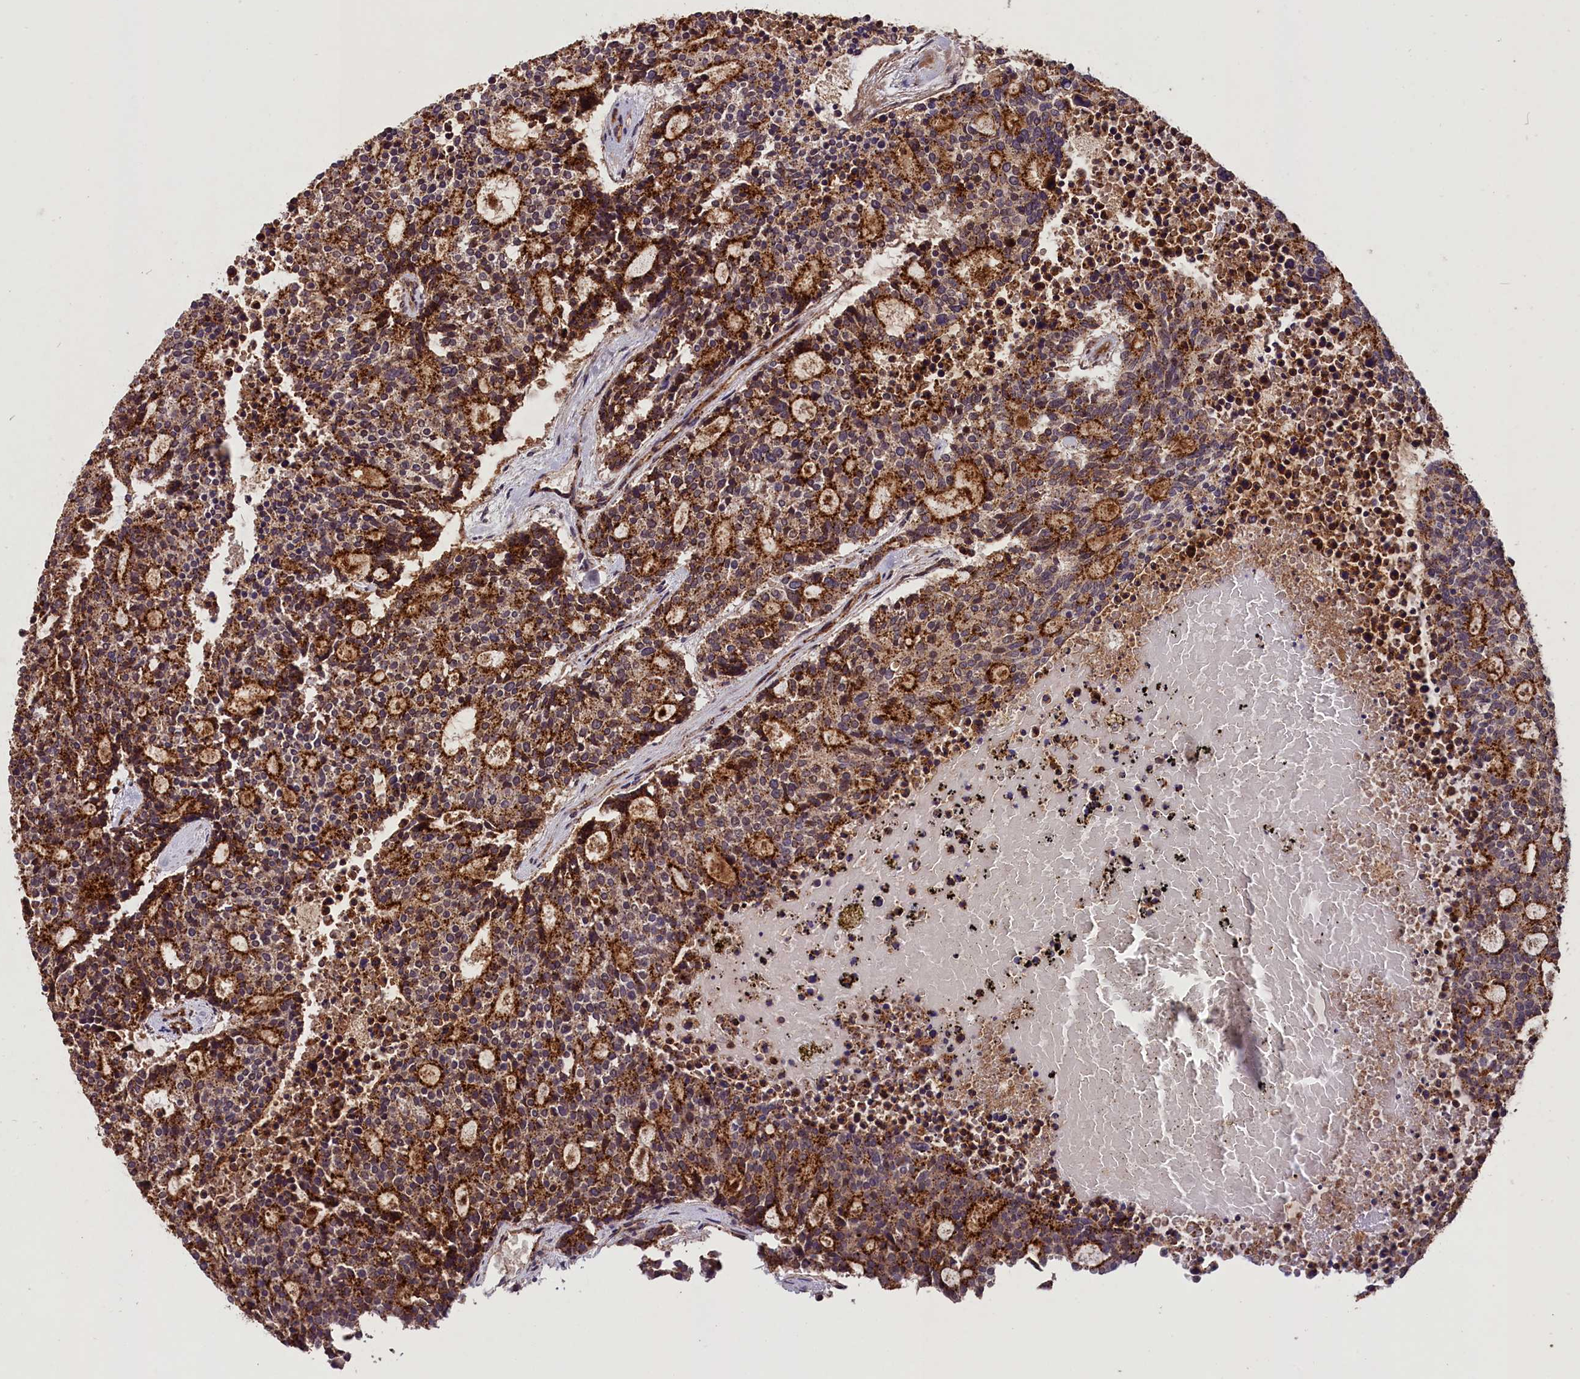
{"staining": {"intensity": "strong", "quantity": ">75%", "location": "cytoplasmic/membranous"}, "tissue": "carcinoid", "cell_type": "Tumor cells", "image_type": "cancer", "snomed": [{"axis": "morphology", "description": "Carcinoid, malignant, NOS"}, {"axis": "topography", "description": "Pancreas"}], "caption": "Carcinoid tissue demonstrates strong cytoplasmic/membranous positivity in about >75% of tumor cells, visualized by immunohistochemistry. (IHC, brightfield microscopy, high magnification).", "gene": "IST1", "patient": {"sex": "female", "age": 54}}